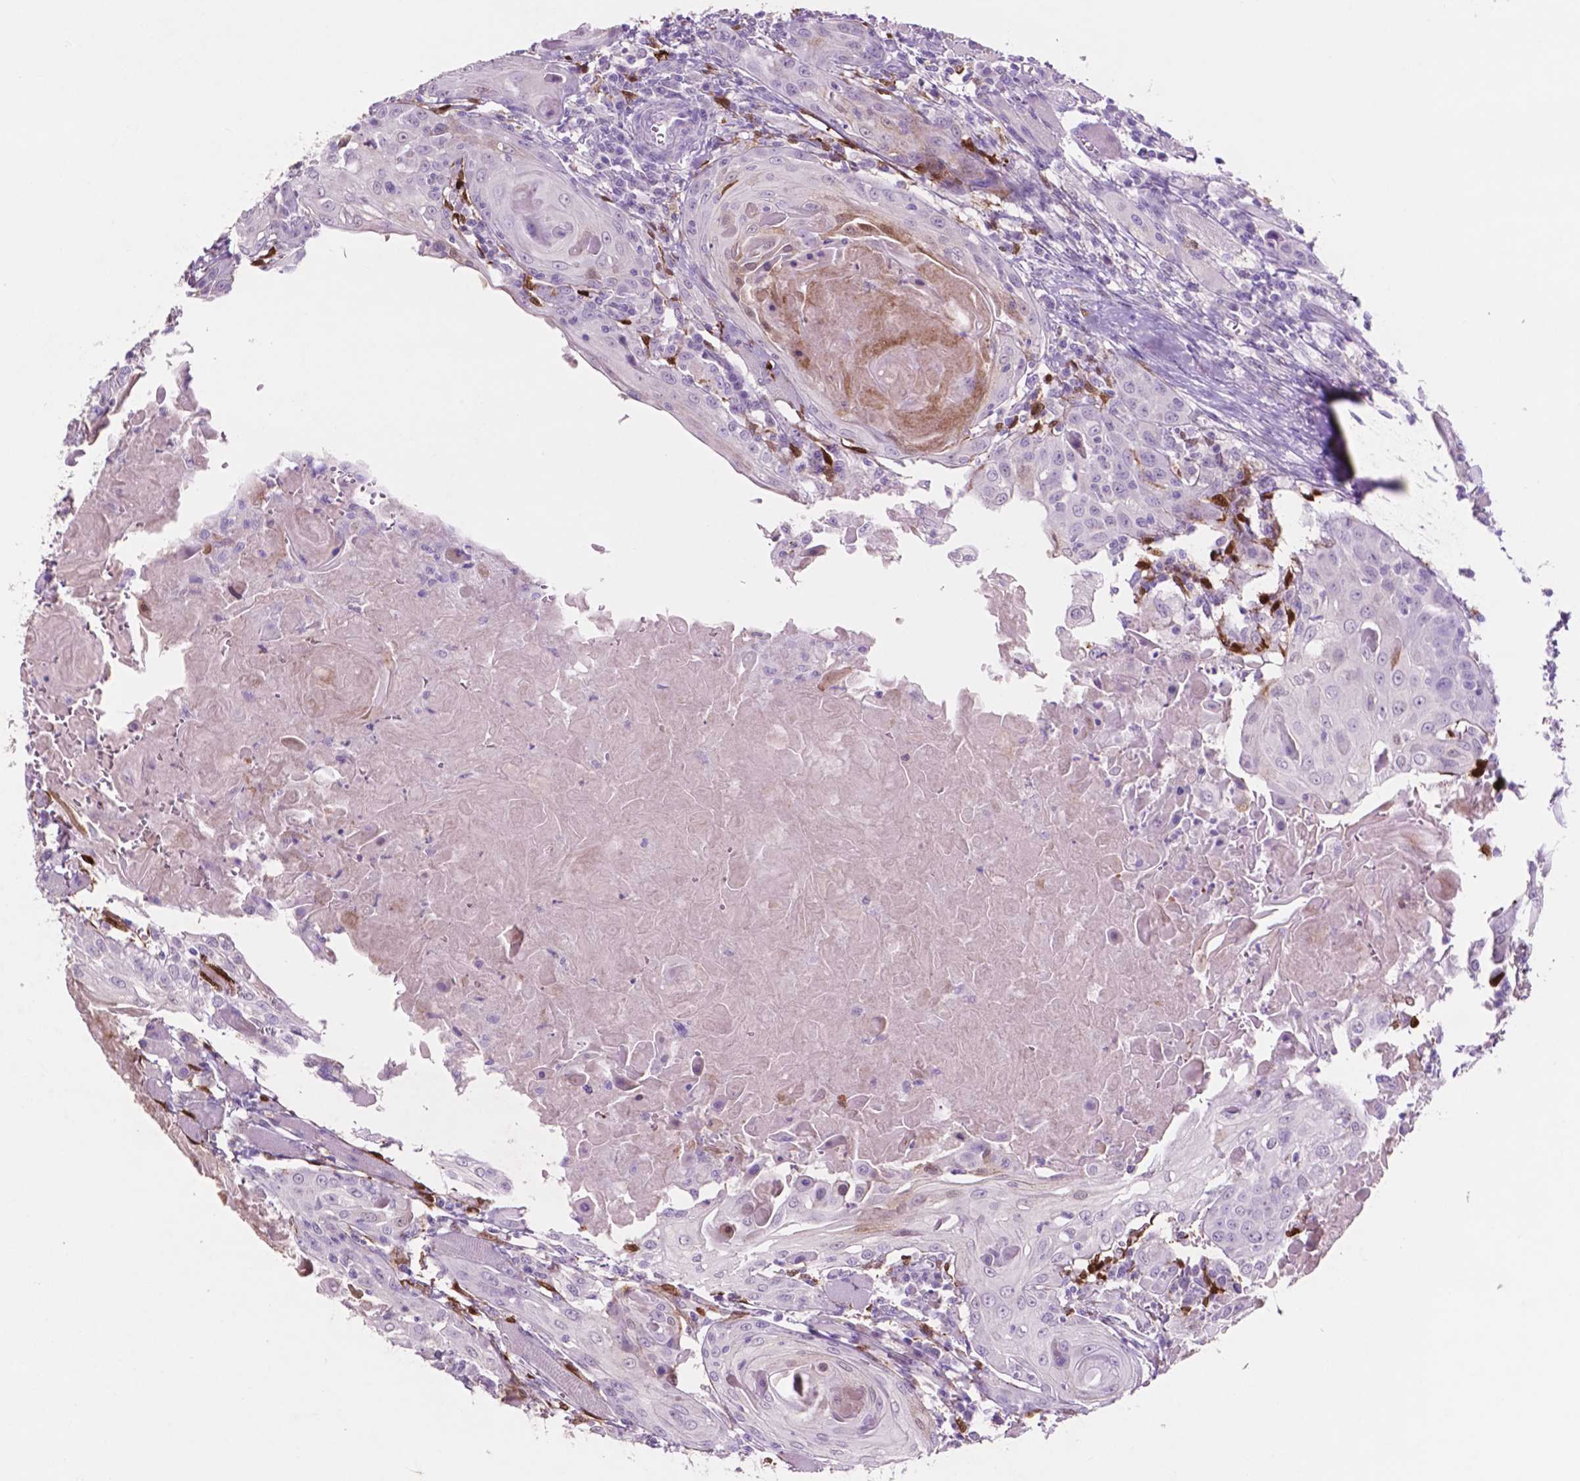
{"staining": {"intensity": "strong", "quantity": "<25%", "location": "nuclear"}, "tissue": "head and neck cancer", "cell_type": "Tumor cells", "image_type": "cancer", "snomed": [{"axis": "morphology", "description": "Squamous cell carcinoma, NOS"}, {"axis": "topography", "description": "Head-Neck"}], "caption": "Immunohistochemical staining of human squamous cell carcinoma (head and neck) demonstrates medium levels of strong nuclear protein expression in approximately <25% of tumor cells.", "gene": "IDO1", "patient": {"sex": "female", "age": 80}}